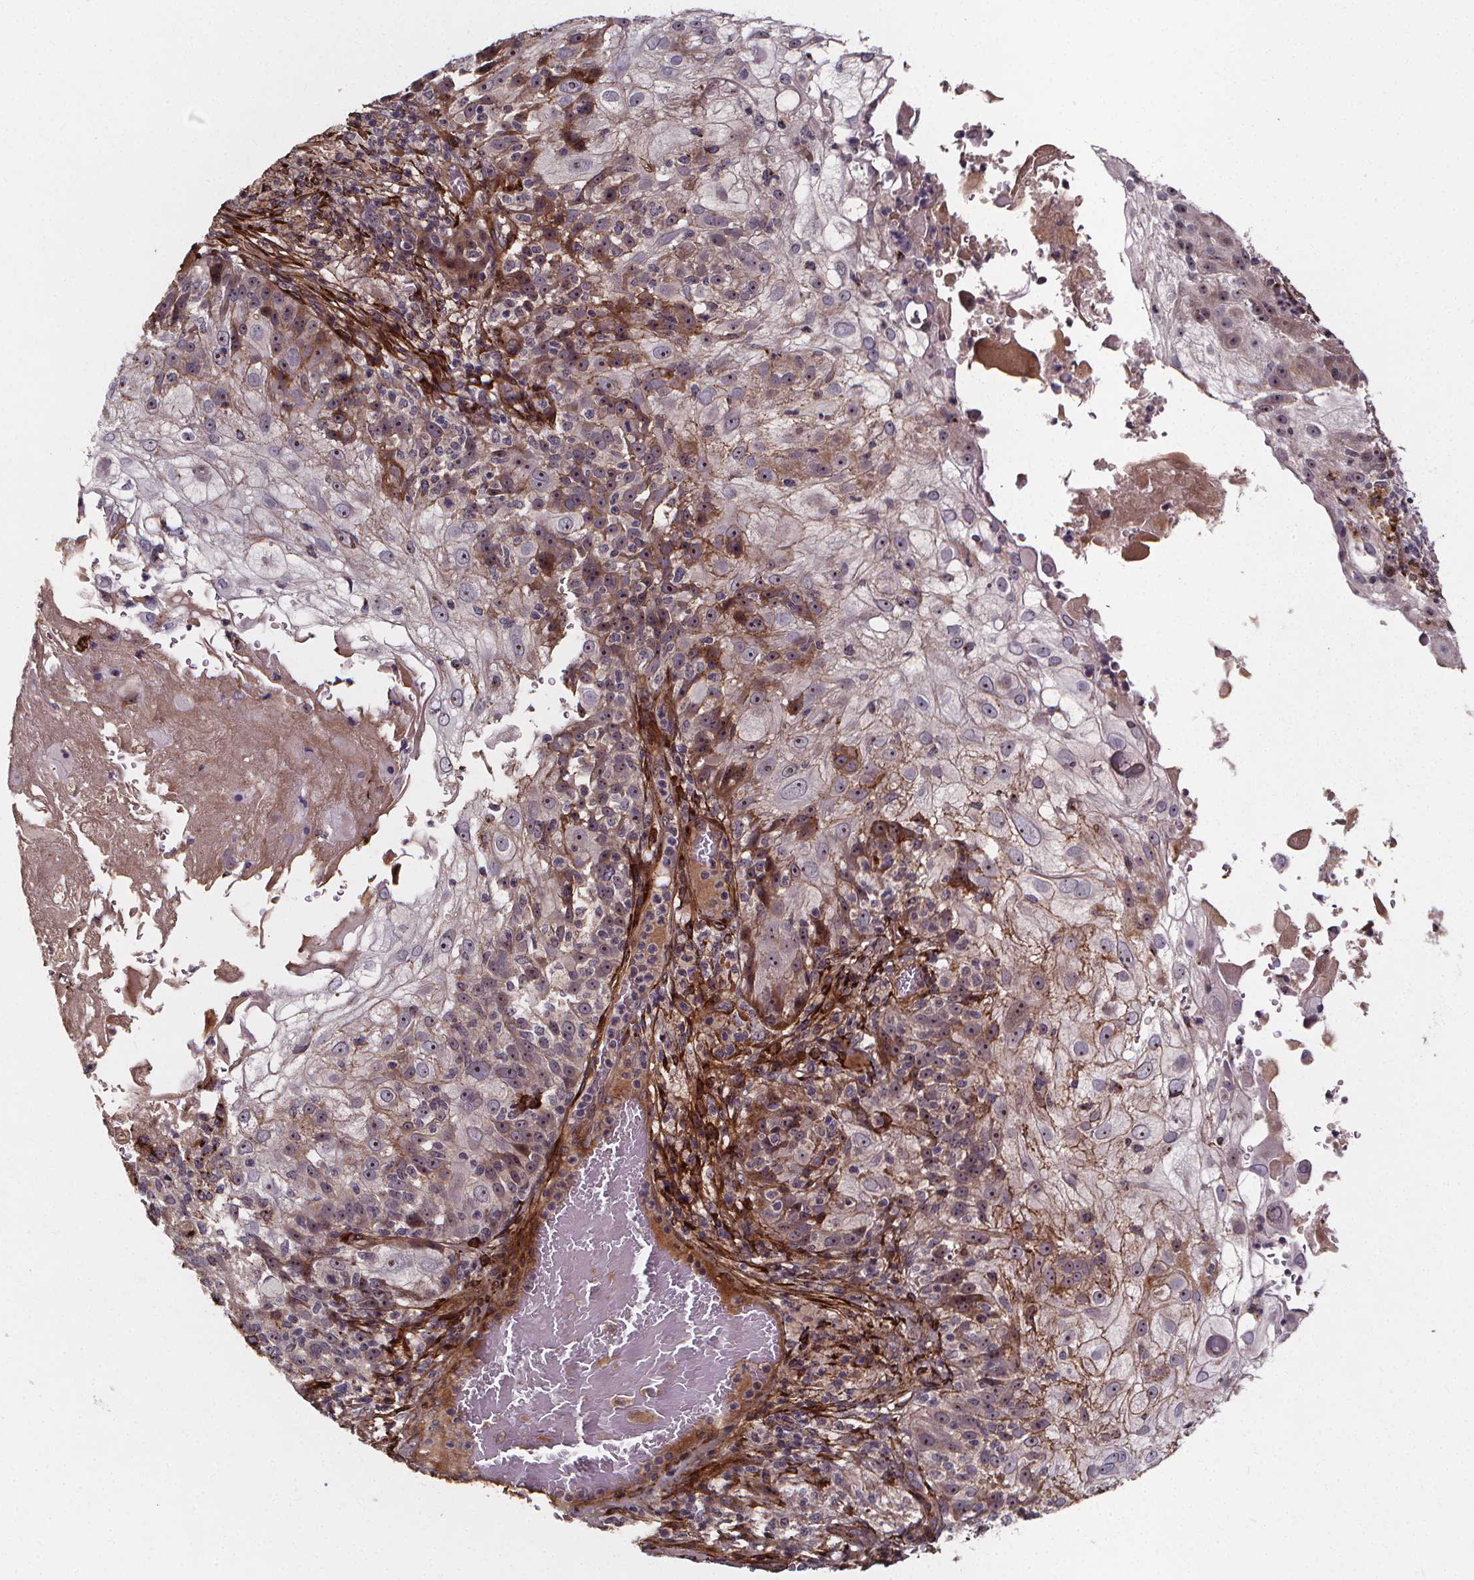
{"staining": {"intensity": "moderate", "quantity": "<25%", "location": "cytoplasmic/membranous"}, "tissue": "skin cancer", "cell_type": "Tumor cells", "image_type": "cancer", "snomed": [{"axis": "morphology", "description": "Normal tissue, NOS"}, {"axis": "morphology", "description": "Squamous cell carcinoma, NOS"}, {"axis": "topography", "description": "Skin"}], "caption": "Skin cancer (squamous cell carcinoma) stained for a protein exhibits moderate cytoplasmic/membranous positivity in tumor cells.", "gene": "AEBP1", "patient": {"sex": "female", "age": 83}}